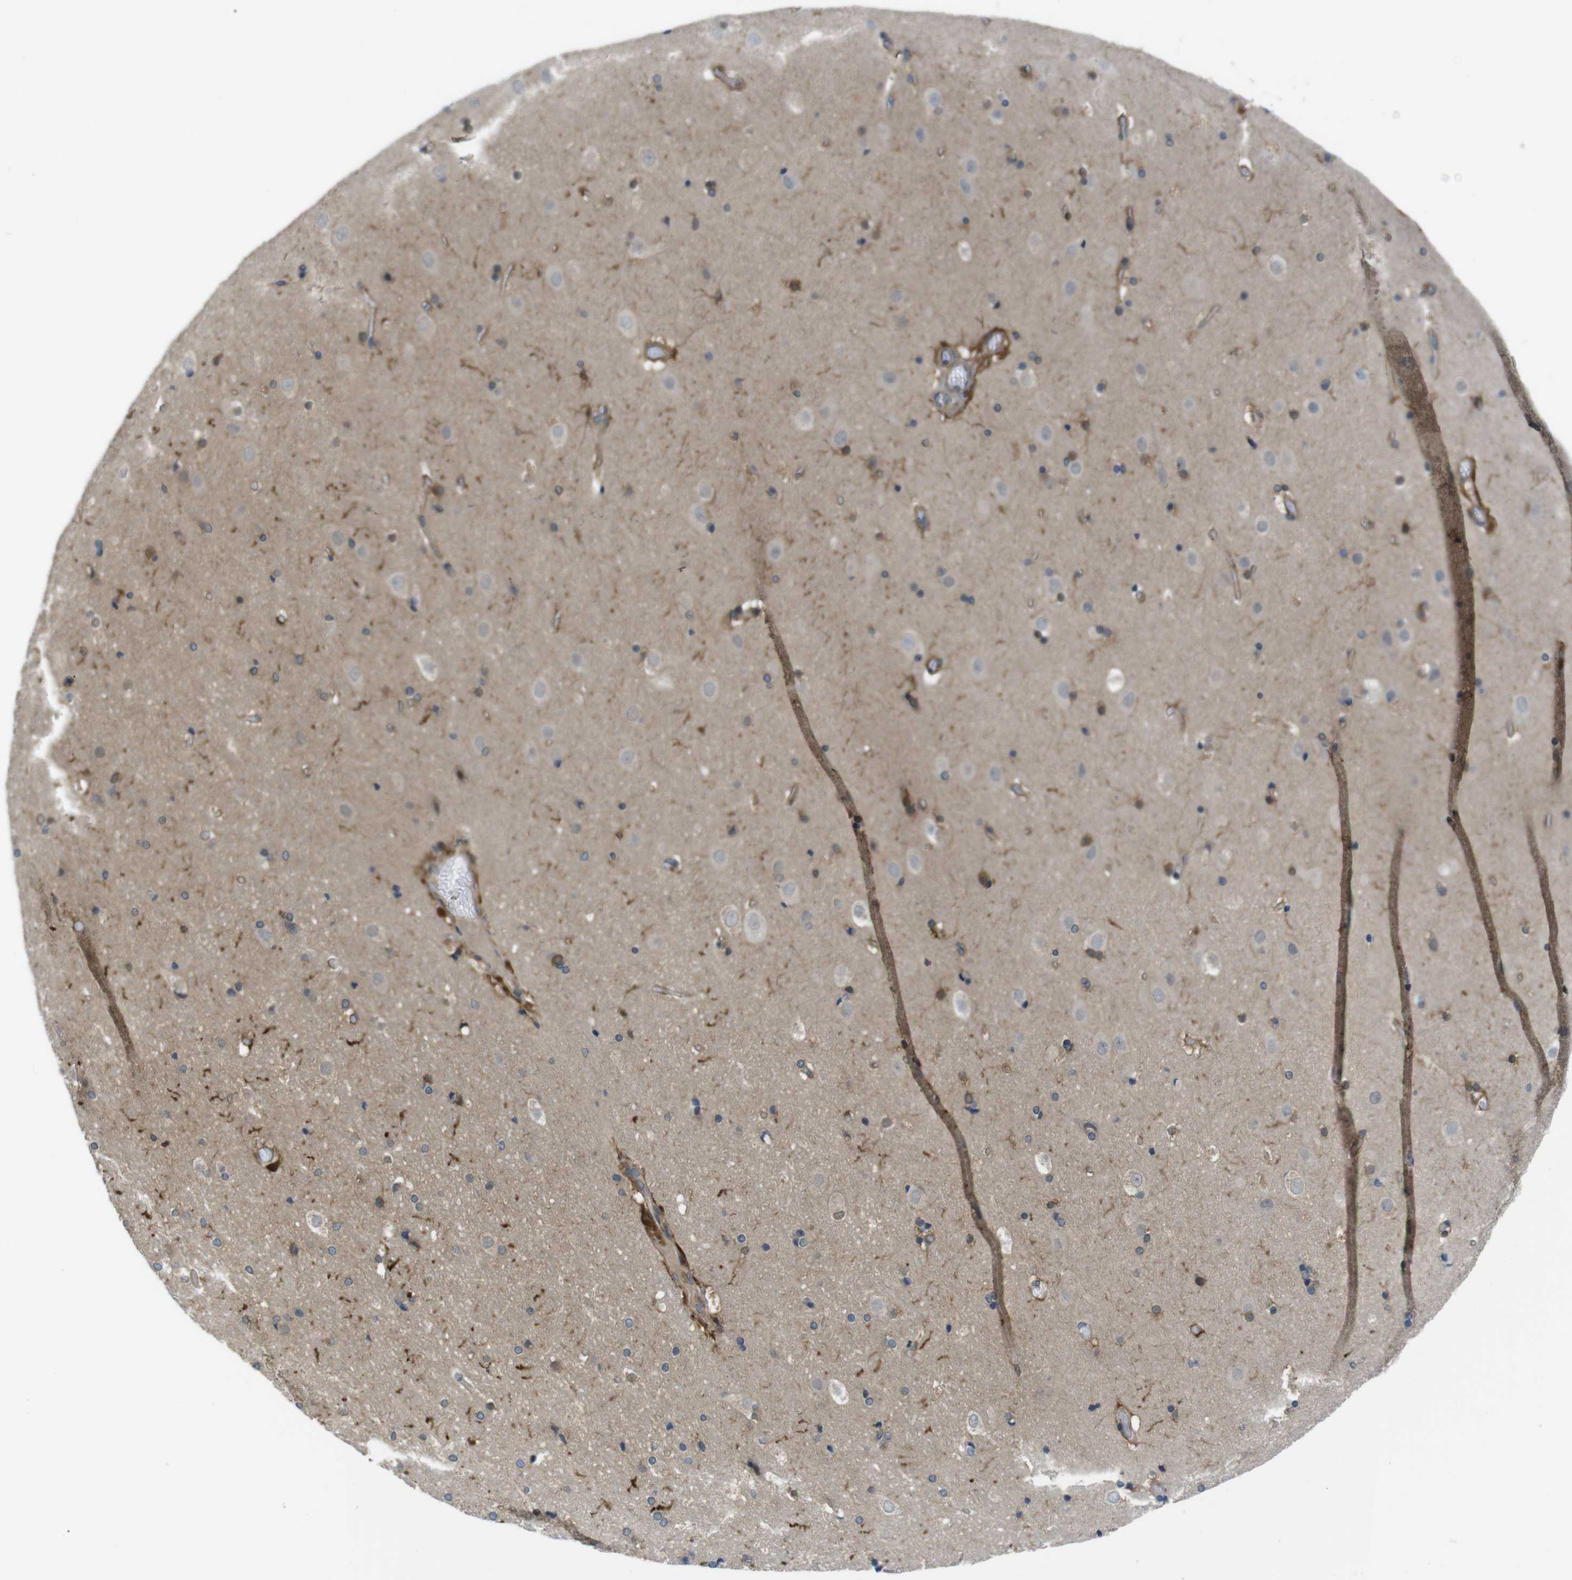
{"staining": {"intensity": "moderate", "quantity": ">75%", "location": "cytoplasmic/membranous"}, "tissue": "cerebral cortex", "cell_type": "Endothelial cells", "image_type": "normal", "snomed": [{"axis": "morphology", "description": "Normal tissue, NOS"}, {"axis": "topography", "description": "Cerebral cortex"}], "caption": "Moderate cytoplasmic/membranous protein expression is present in approximately >75% of endothelial cells in cerebral cortex. (brown staining indicates protein expression, while blue staining denotes nuclei).", "gene": "MTHFD1L", "patient": {"sex": "male", "age": 57}}